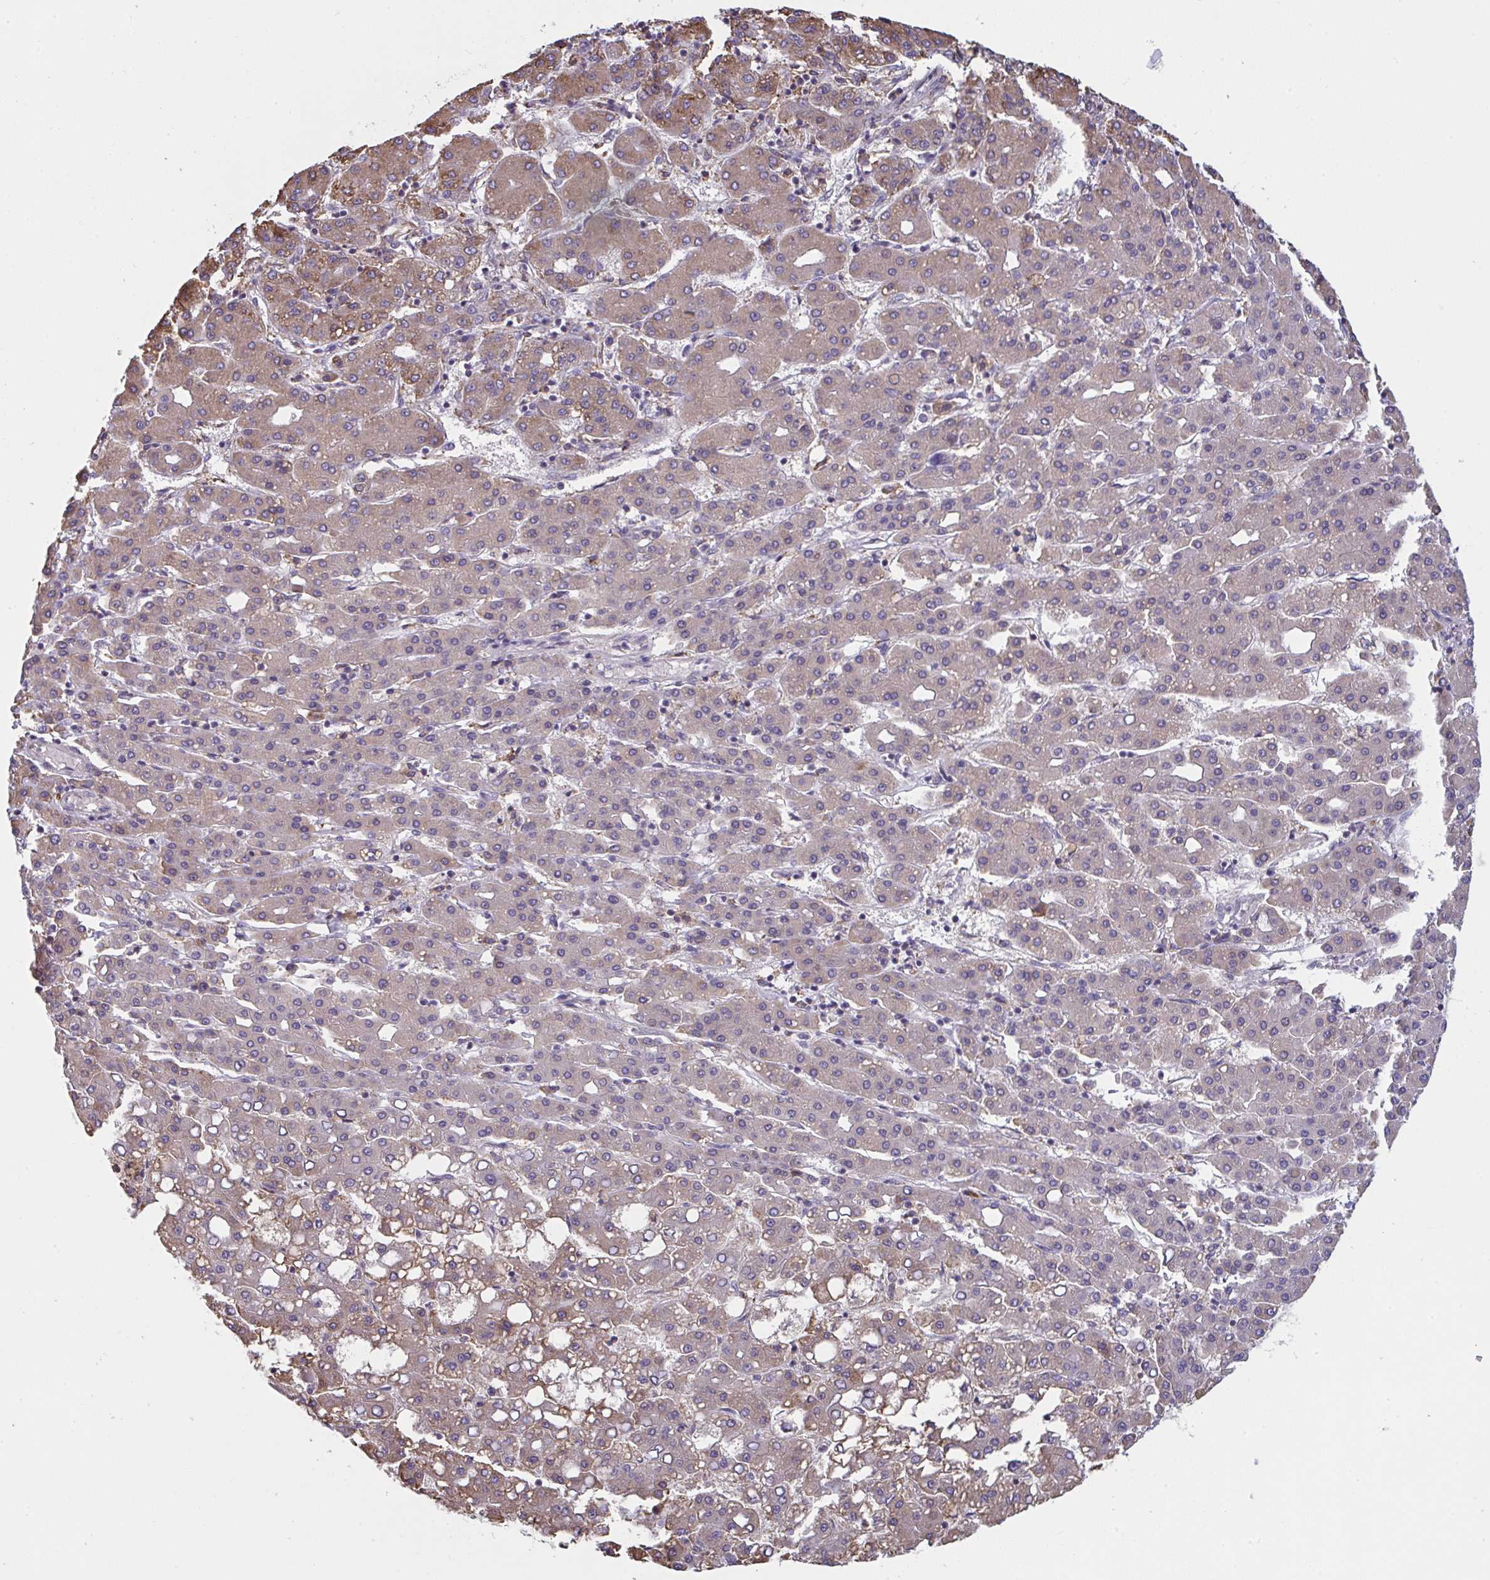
{"staining": {"intensity": "weak", "quantity": "<25%", "location": "cytoplasmic/membranous"}, "tissue": "liver cancer", "cell_type": "Tumor cells", "image_type": "cancer", "snomed": [{"axis": "morphology", "description": "Carcinoma, Hepatocellular, NOS"}, {"axis": "topography", "description": "Liver"}], "caption": "DAB immunohistochemical staining of human liver hepatocellular carcinoma exhibits no significant expression in tumor cells.", "gene": "MYMK", "patient": {"sex": "male", "age": 65}}